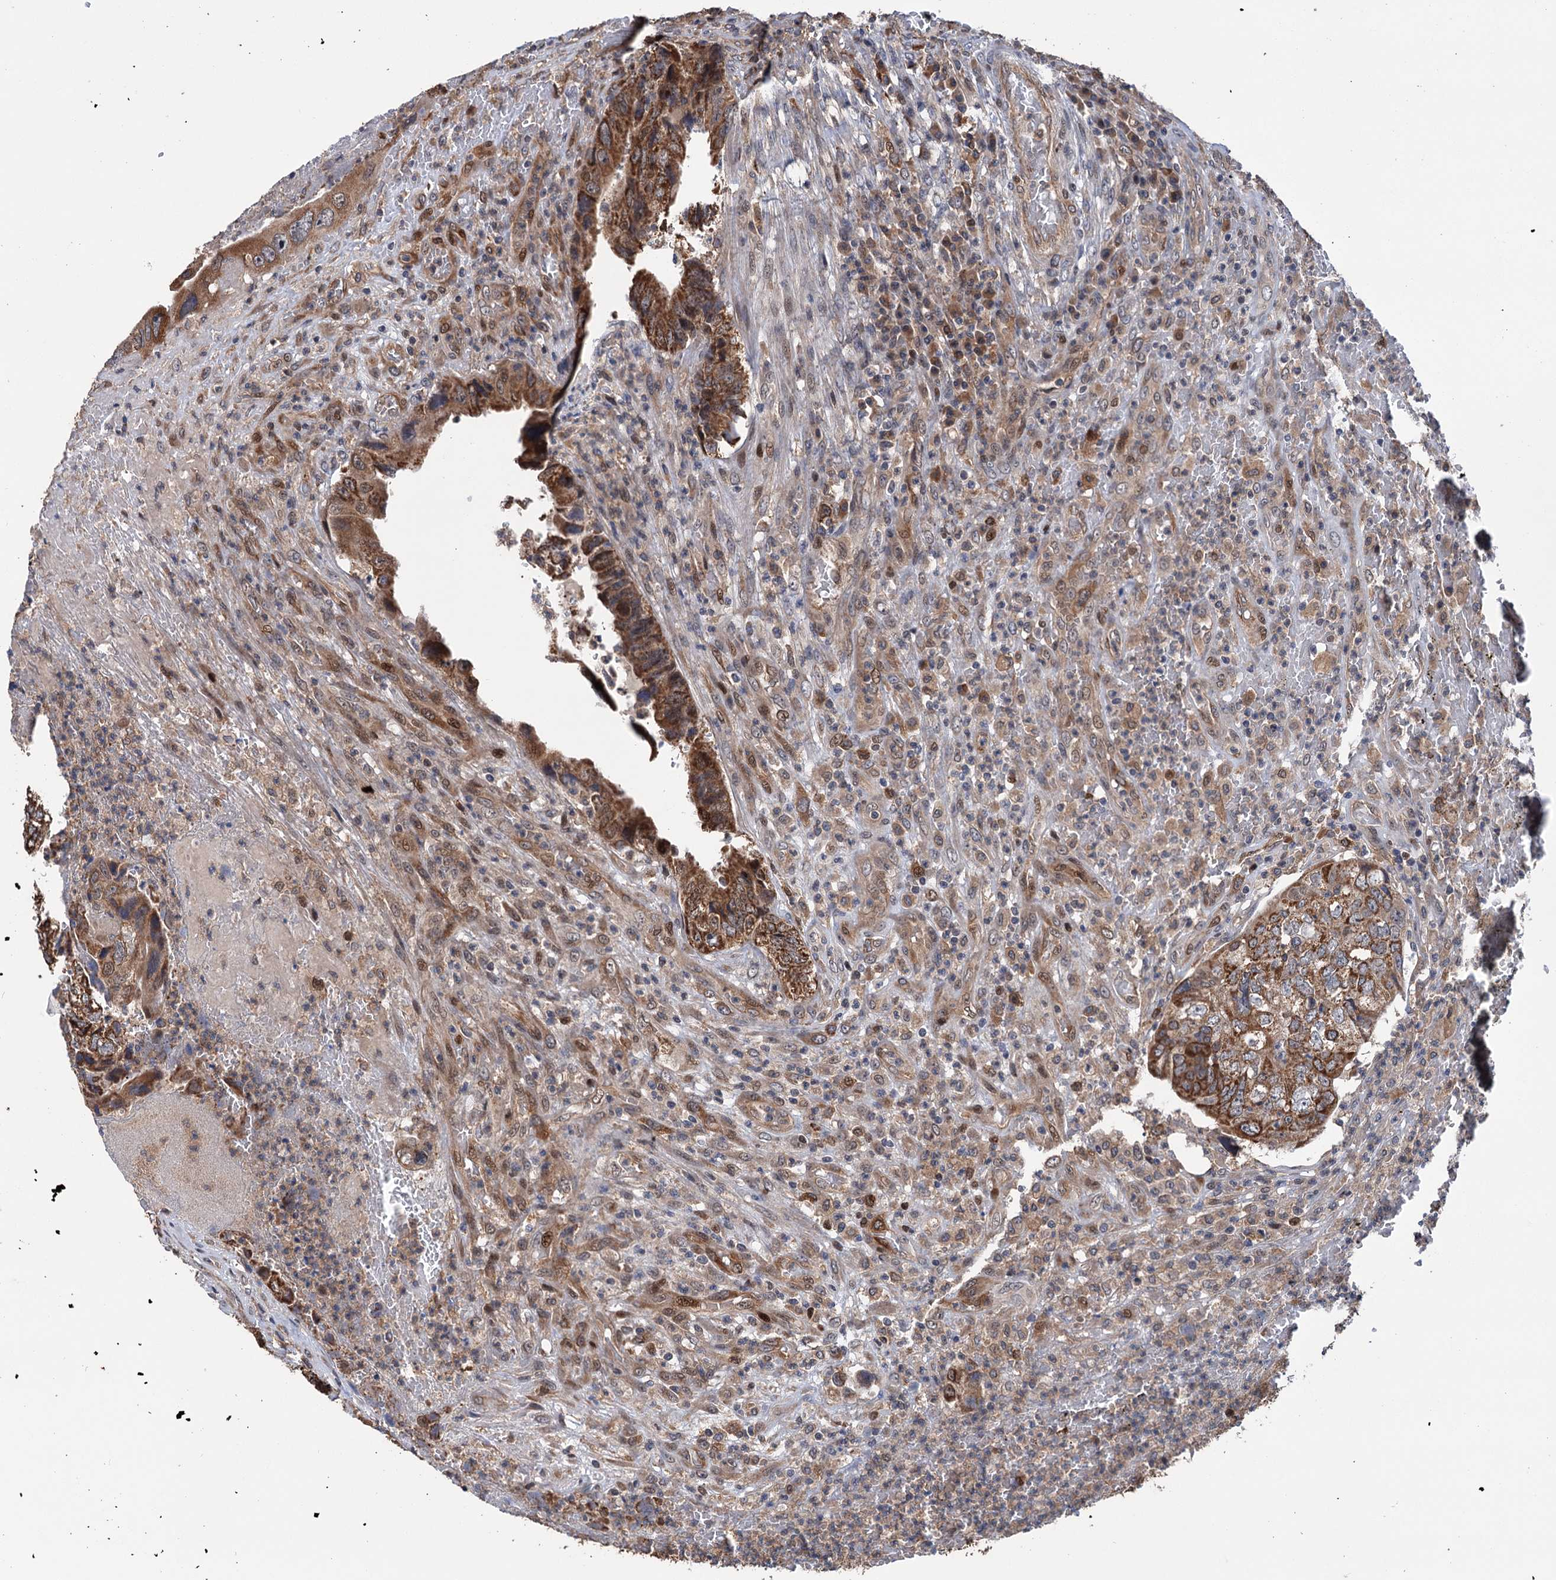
{"staining": {"intensity": "strong", "quantity": ">75%", "location": "cytoplasmic/membranous"}, "tissue": "colorectal cancer", "cell_type": "Tumor cells", "image_type": "cancer", "snomed": [{"axis": "morphology", "description": "Adenocarcinoma, NOS"}, {"axis": "topography", "description": "Colon"}], "caption": "Strong cytoplasmic/membranous positivity for a protein is seen in about >75% of tumor cells of adenocarcinoma (colorectal) using immunohistochemistry (IHC).", "gene": "NCAPD2", "patient": {"sex": "female", "age": 67}}